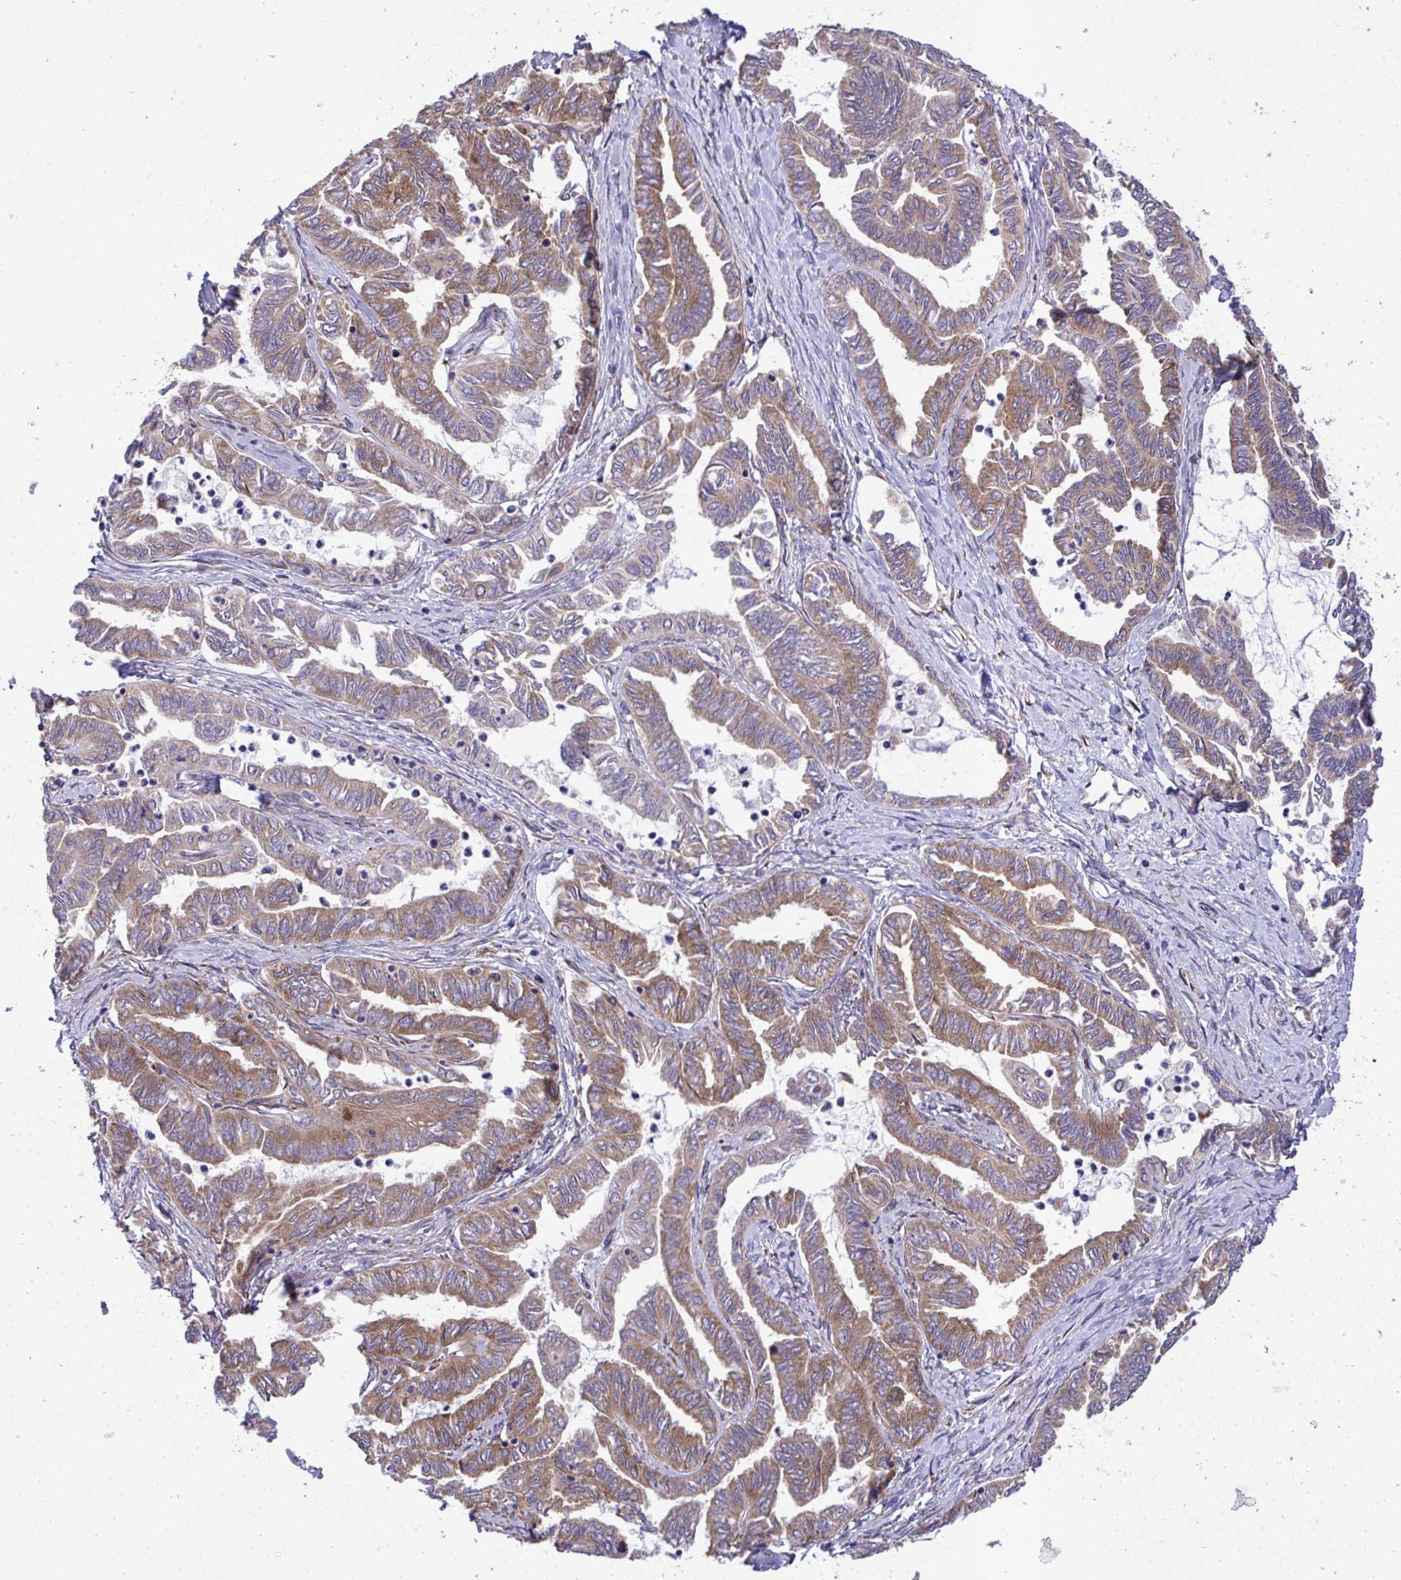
{"staining": {"intensity": "moderate", "quantity": ">75%", "location": "cytoplasmic/membranous"}, "tissue": "ovarian cancer", "cell_type": "Tumor cells", "image_type": "cancer", "snomed": [{"axis": "morphology", "description": "Carcinoma, endometroid"}, {"axis": "topography", "description": "Ovary"}], "caption": "Immunohistochemistry (IHC) (DAB (3,3'-diaminobenzidine)) staining of human ovarian cancer (endometroid carcinoma) reveals moderate cytoplasmic/membranous protein positivity in about >75% of tumor cells.", "gene": "RPS15", "patient": {"sex": "female", "age": 70}}